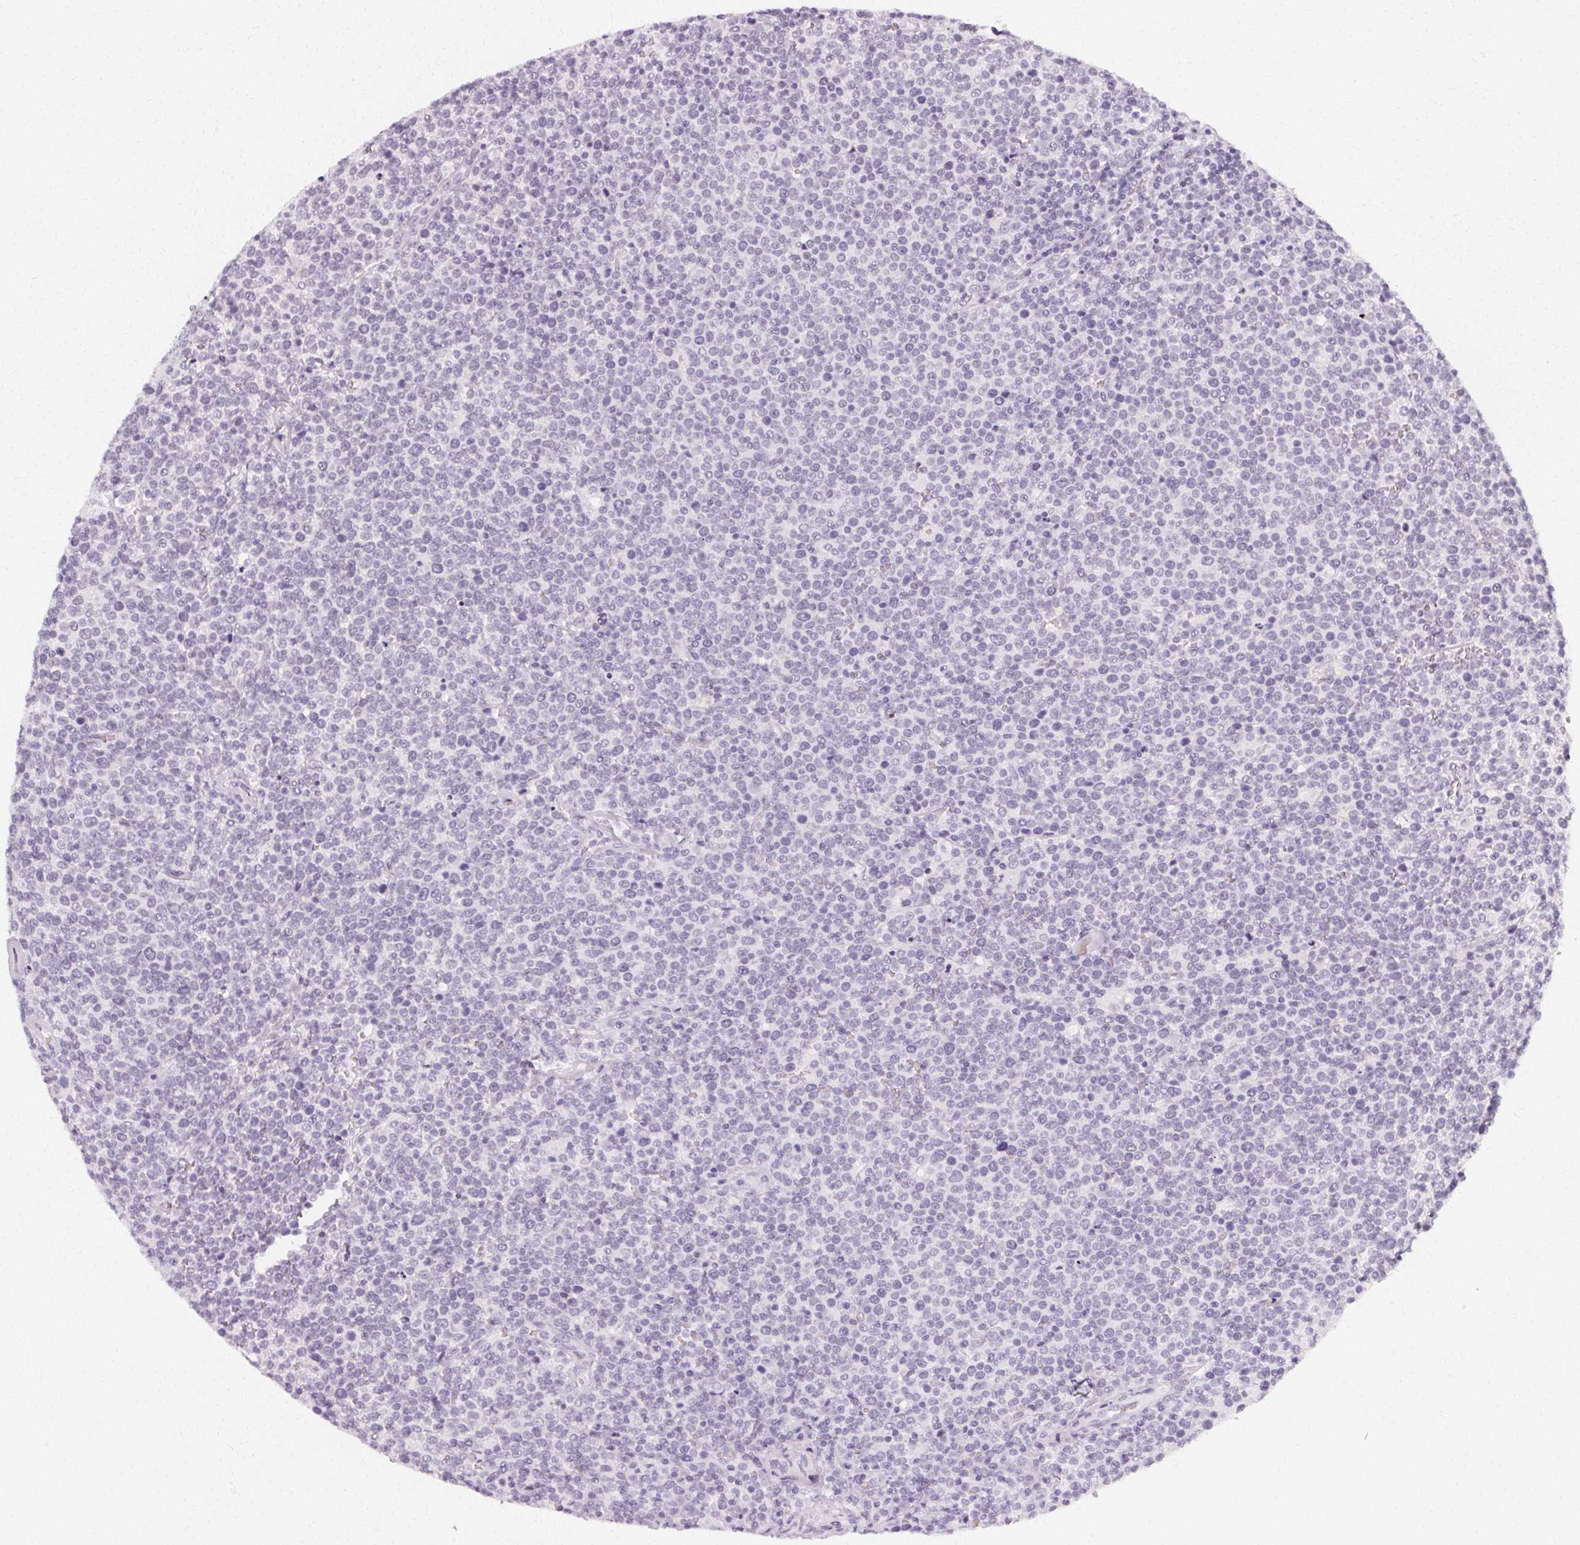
{"staining": {"intensity": "negative", "quantity": "none", "location": "none"}, "tissue": "lymphoma", "cell_type": "Tumor cells", "image_type": "cancer", "snomed": [{"axis": "morphology", "description": "Malignant lymphoma, non-Hodgkin's type, High grade"}, {"axis": "topography", "description": "Lymph node"}], "caption": "Tumor cells are negative for brown protein staining in high-grade malignant lymphoma, non-Hodgkin's type. (DAB IHC, high magnification).", "gene": "SYNPR", "patient": {"sex": "male", "age": 61}}